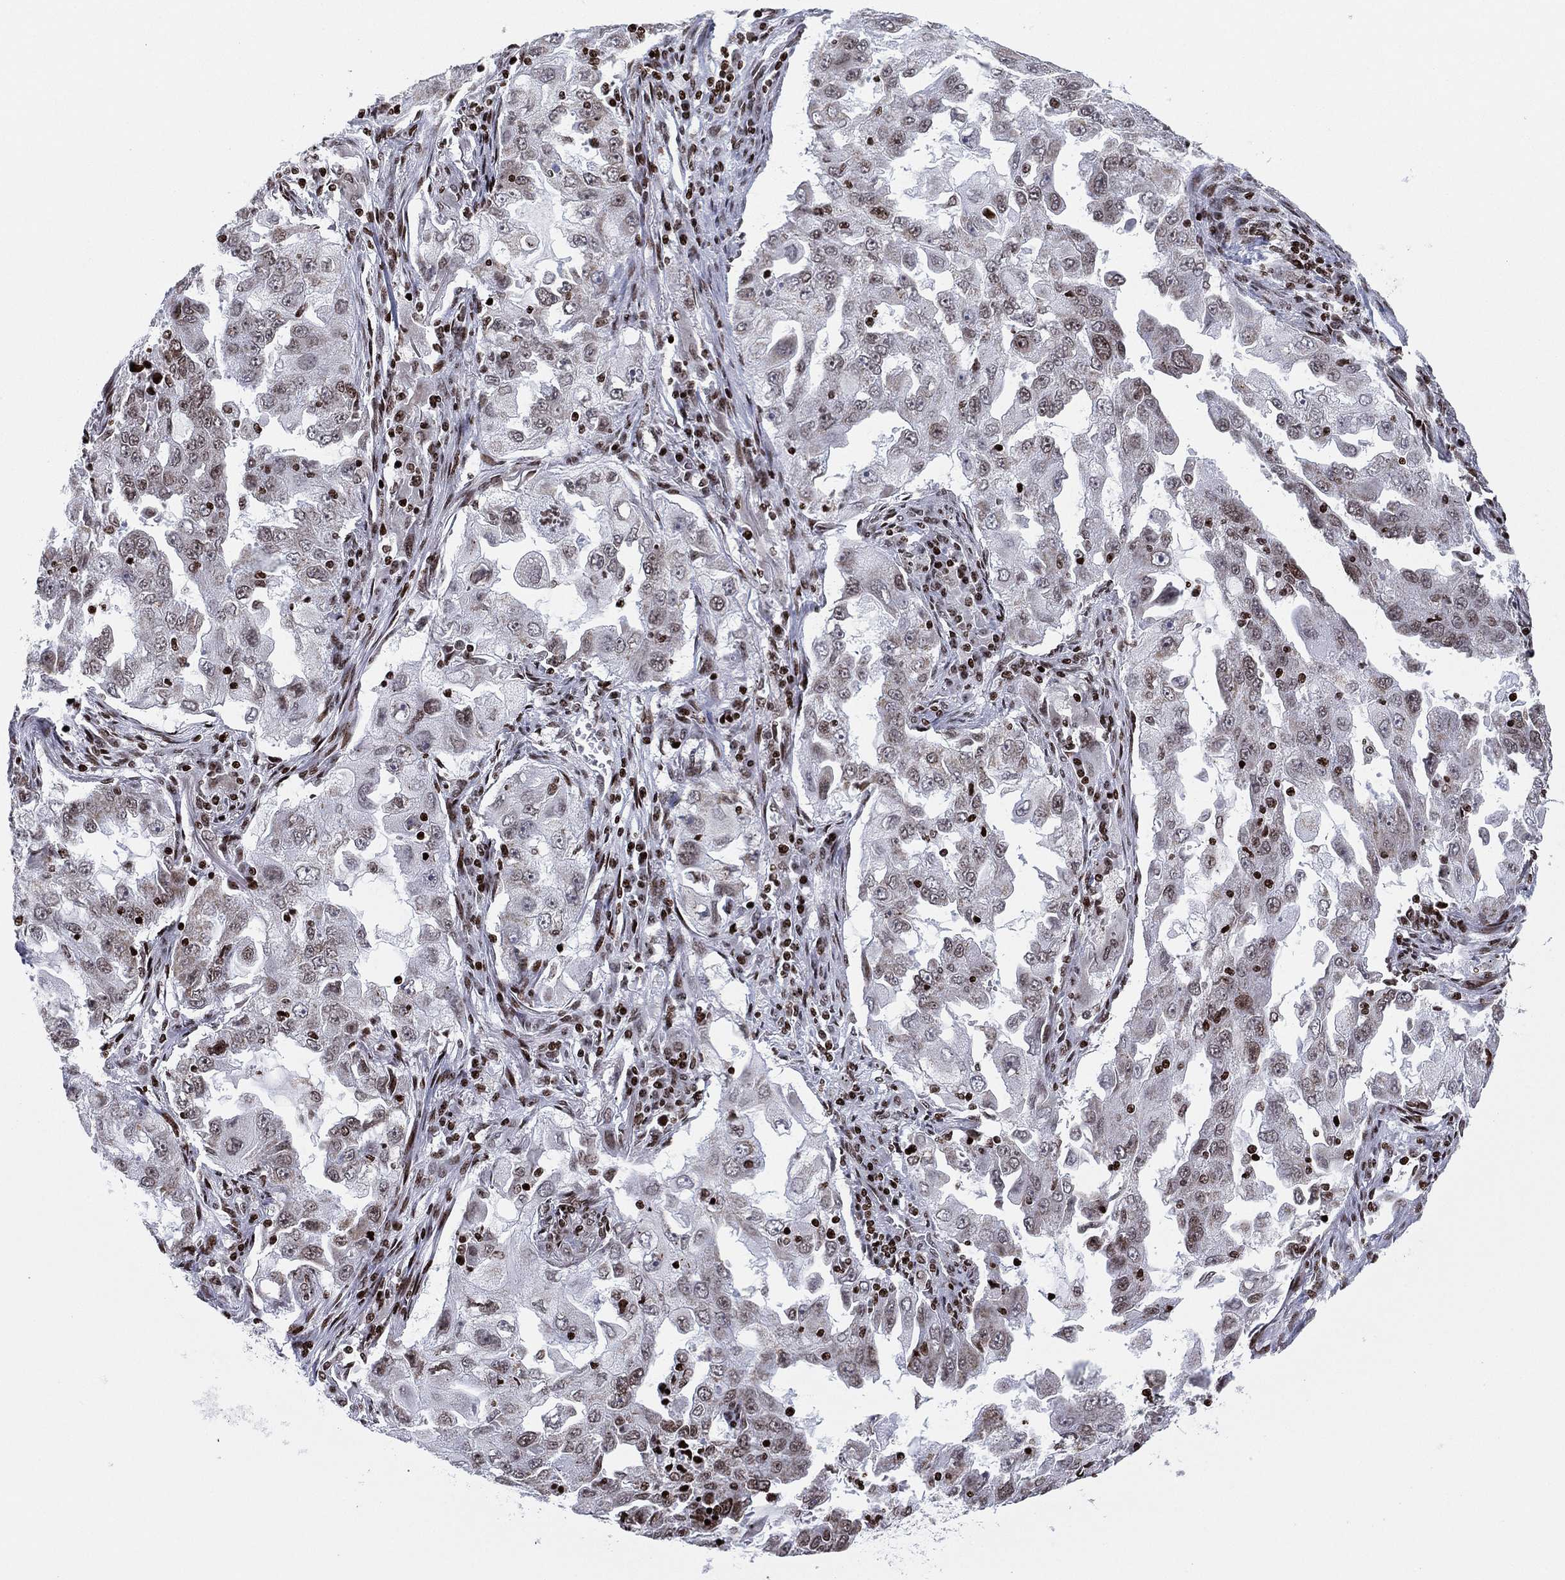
{"staining": {"intensity": "weak", "quantity": "<25%", "location": "nuclear"}, "tissue": "lung cancer", "cell_type": "Tumor cells", "image_type": "cancer", "snomed": [{"axis": "morphology", "description": "Adenocarcinoma, NOS"}, {"axis": "topography", "description": "Lung"}], "caption": "IHC of adenocarcinoma (lung) reveals no staining in tumor cells.", "gene": "MFSD14A", "patient": {"sex": "female", "age": 61}}